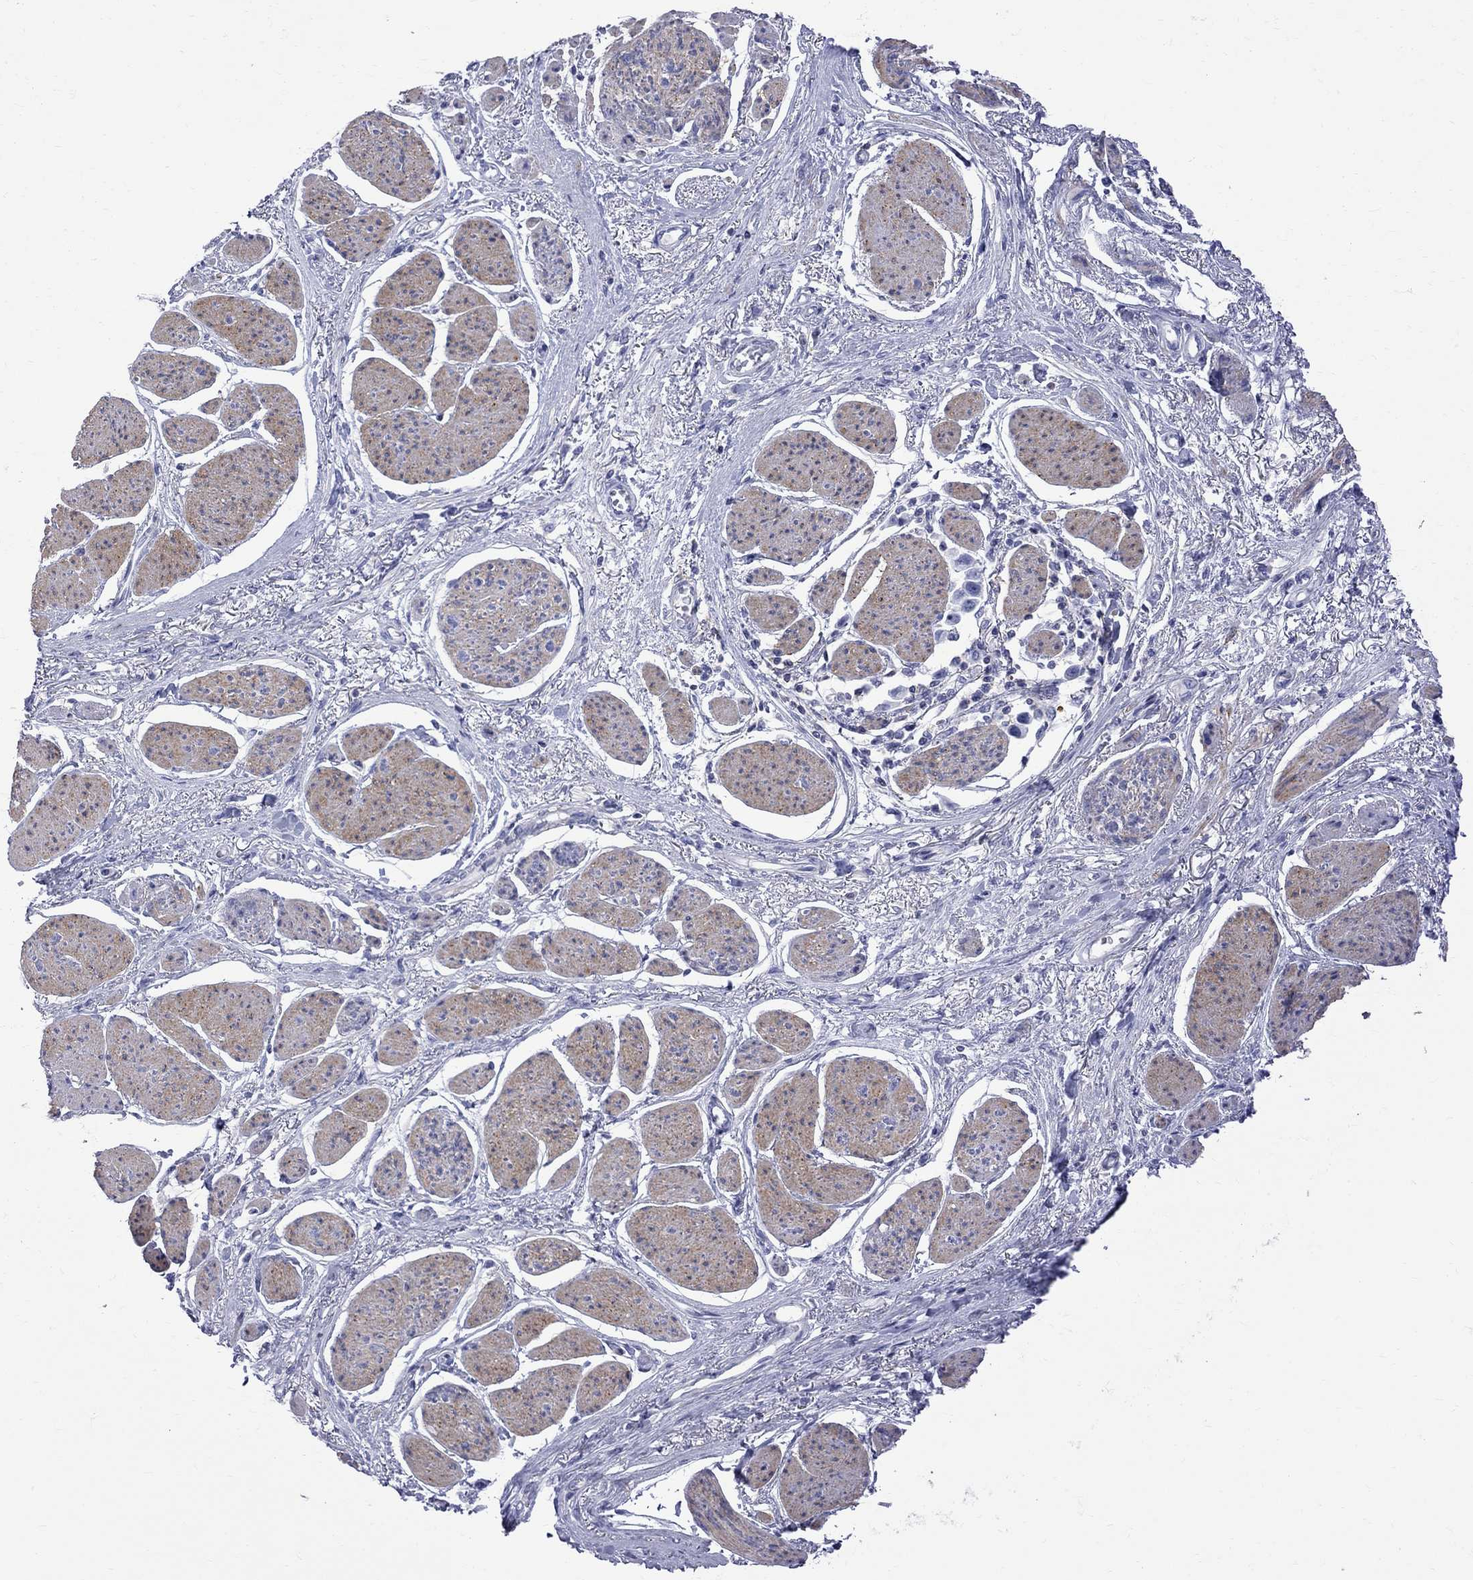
{"staining": {"intensity": "negative", "quantity": "none", "location": "none"}, "tissue": "stomach cancer", "cell_type": "Tumor cells", "image_type": "cancer", "snomed": [{"axis": "morphology", "description": "Adenocarcinoma, NOS"}, {"axis": "topography", "description": "Stomach"}], "caption": "This is an IHC image of stomach adenocarcinoma. There is no positivity in tumor cells.", "gene": "S100A3", "patient": {"sex": "female", "age": 81}}